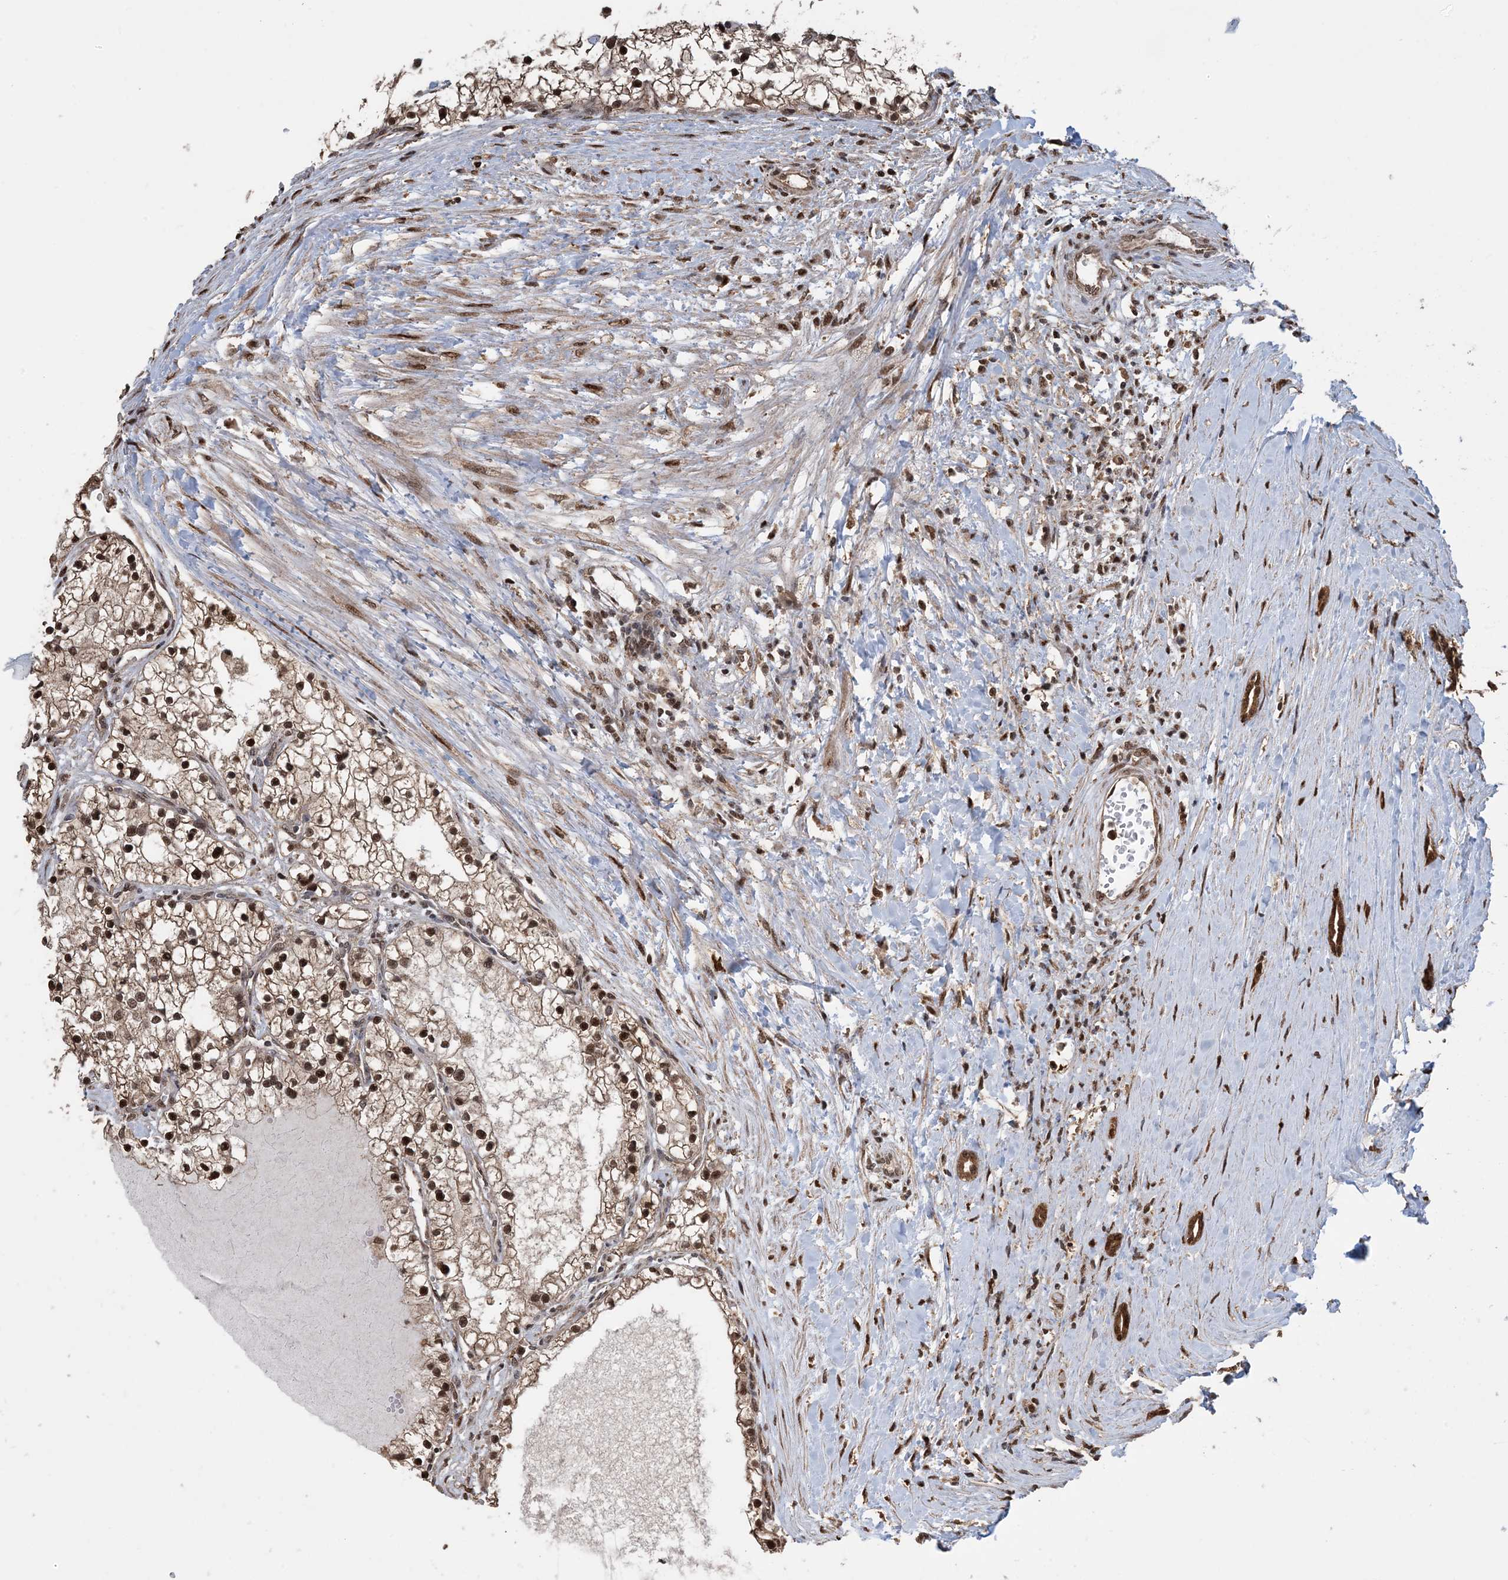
{"staining": {"intensity": "strong", "quantity": ">75%", "location": "nuclear"}, "tissue": "renal cancer", "cell_type": "Tumor cells", "image_type": "cancer", "snomed": [{"axis": "morphology", "description": "Normal tissue, NOS"}, {"axis": "morphology", "description": "Adenocarcinoma, NOS"}, {"axis": "topography", "description": "Kidney"}], "caption": "Human adenocarcinoma (renal) stained with a protein marker exhibits strong staining in tumor cells.", "gene": "HSPA1A", "patient": {"sex": "male", "age": 68}}